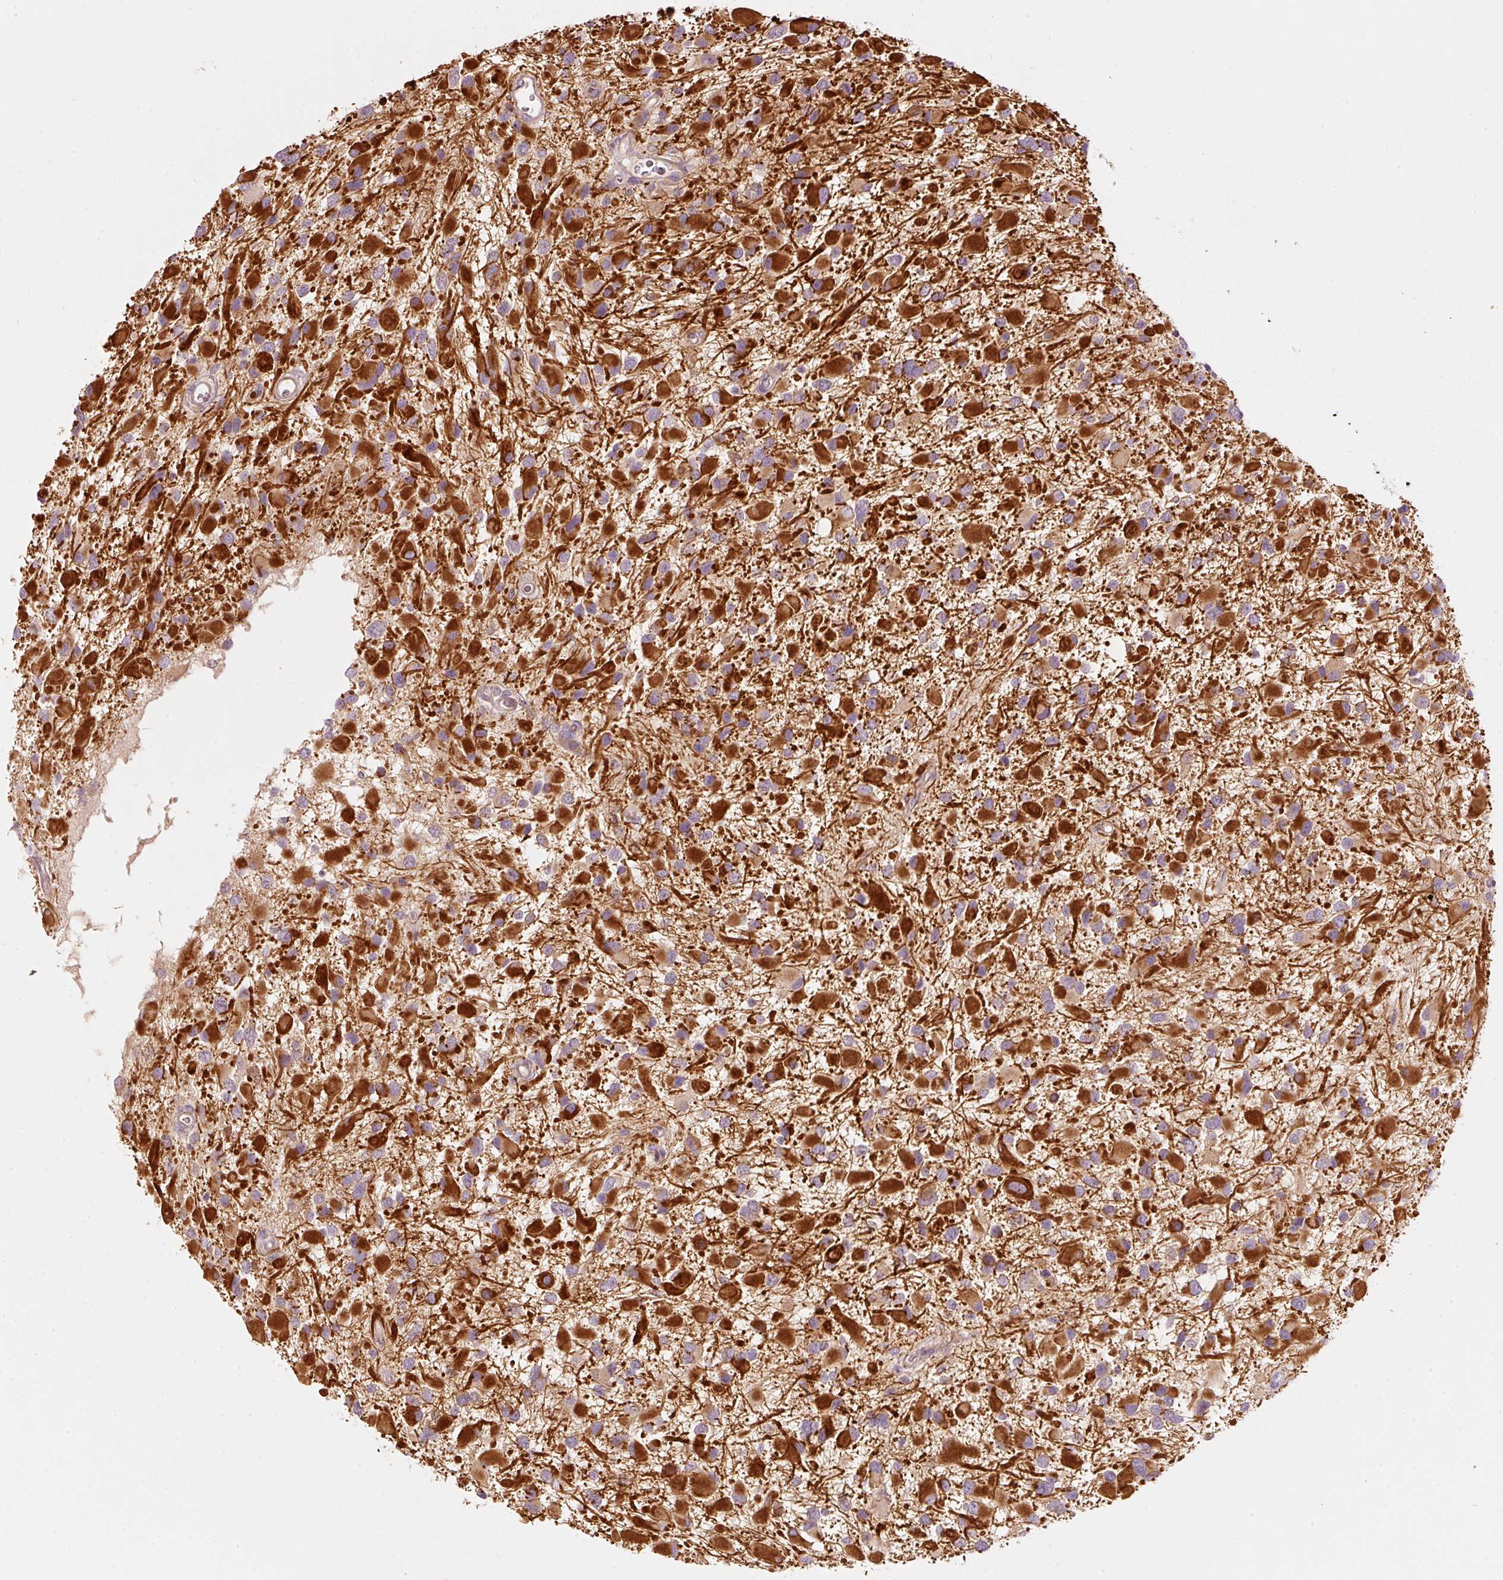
{"staining": {"intensity": "strong", "quantity": ">75%", "location": "cytoplasmic/membranous"}, "tissue": "glioma", "cell_type": "Tumor cells", "image_type": "cancer", "snomed": [{"axis": "morphology", "description": "Glioma, malignant, High grade"}, {"axis": "topography", "description": "Brain"}], "caption": "Tumor cells display high levels of strong cytoplasmic/membranous staining in about >75% of cells in glioma.", "gene": "MAP10", "patient": {"sex": "male", "age": 53}}